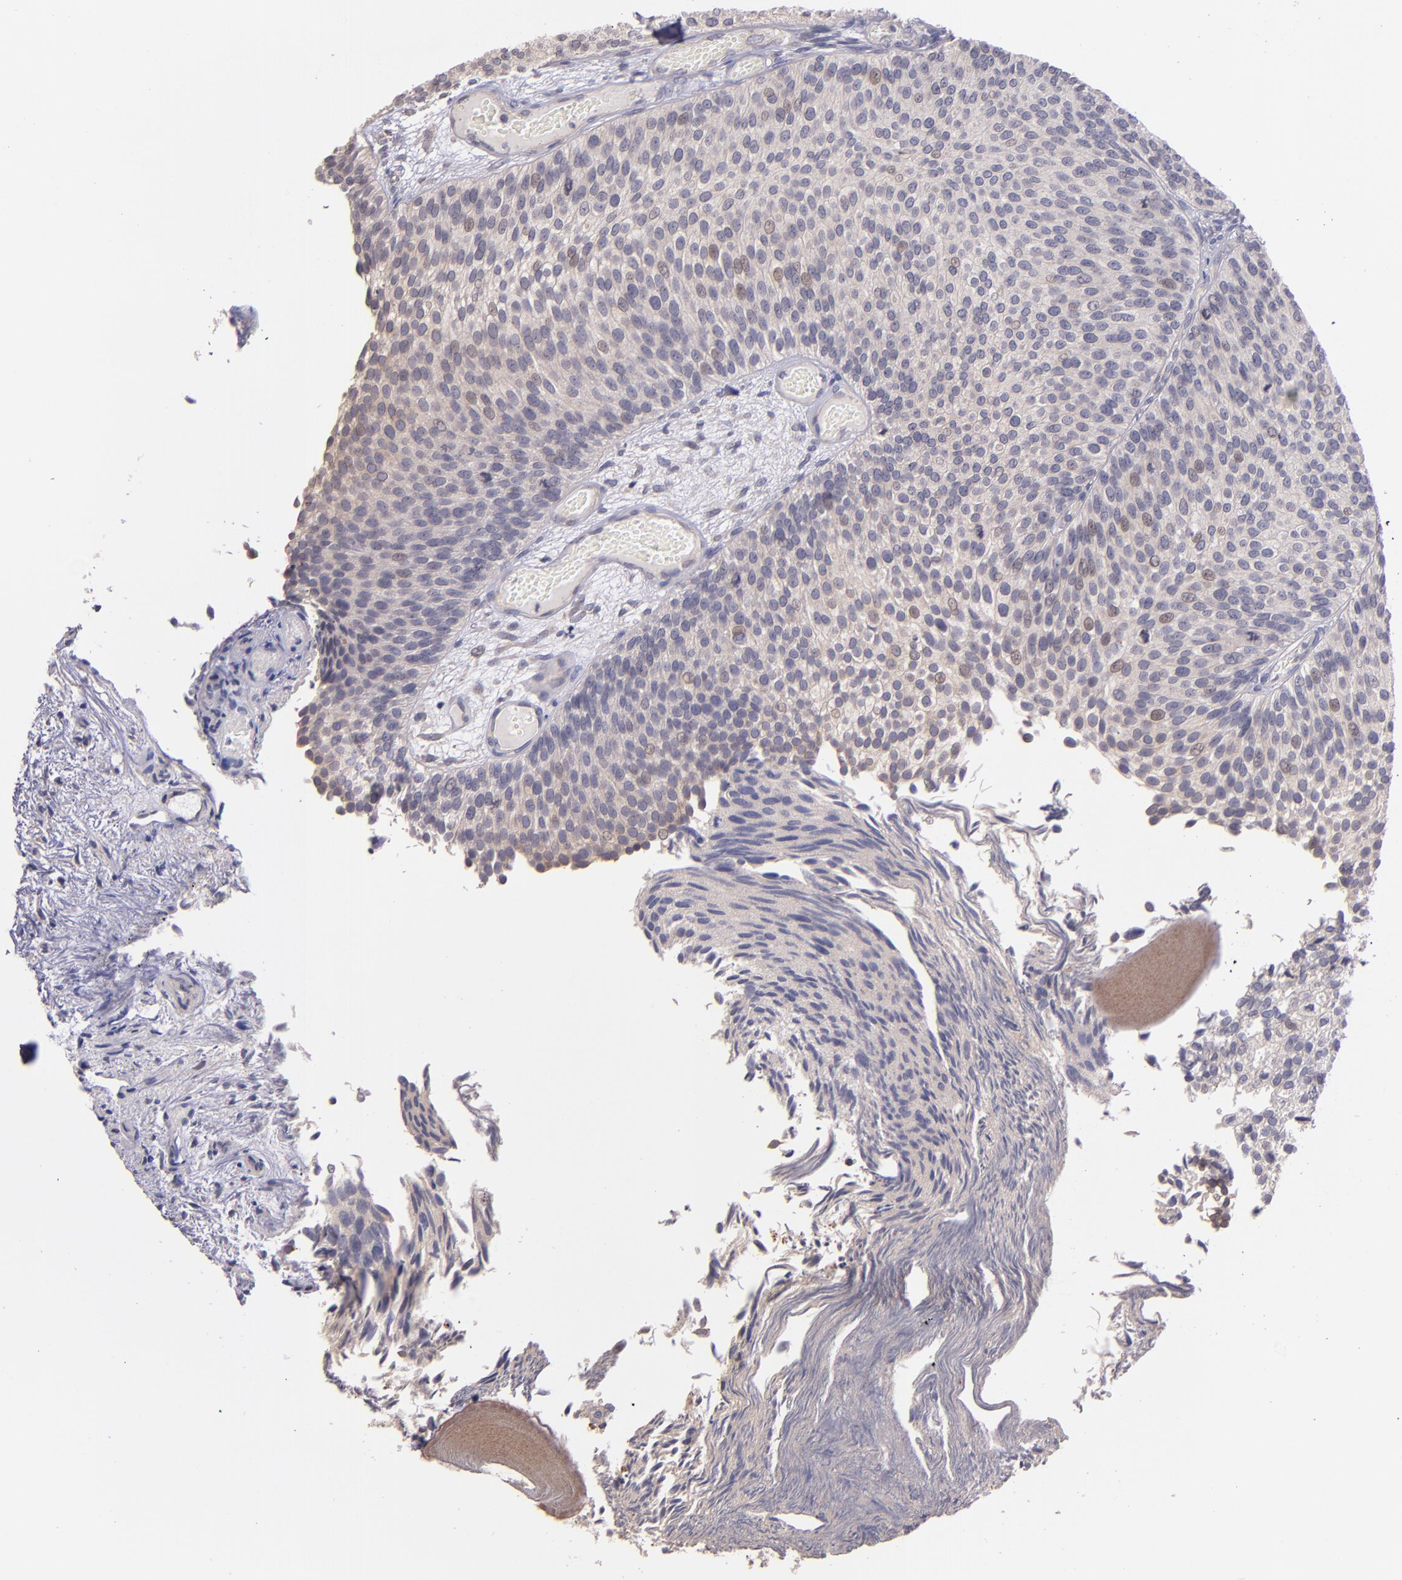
{"staining": {"intensity": "negative", "quantity": "none", "location": "none"}, "tissue": "urothelial cancer", "cell_type": "Tumor cells", "image_type": "cancer", "snomed": [{"axis": "morphology", "description": "Urothelial carcinoma, Low grade"}, {"axis": "topography", "description": "Urinary bladder"}], "caption": "Protein analysis of low-grade urothelial carcinoma shows no significant staining in tumor cells.", "gene": "NUP62CL", "patient": {"sex": "male", "age": 84}}